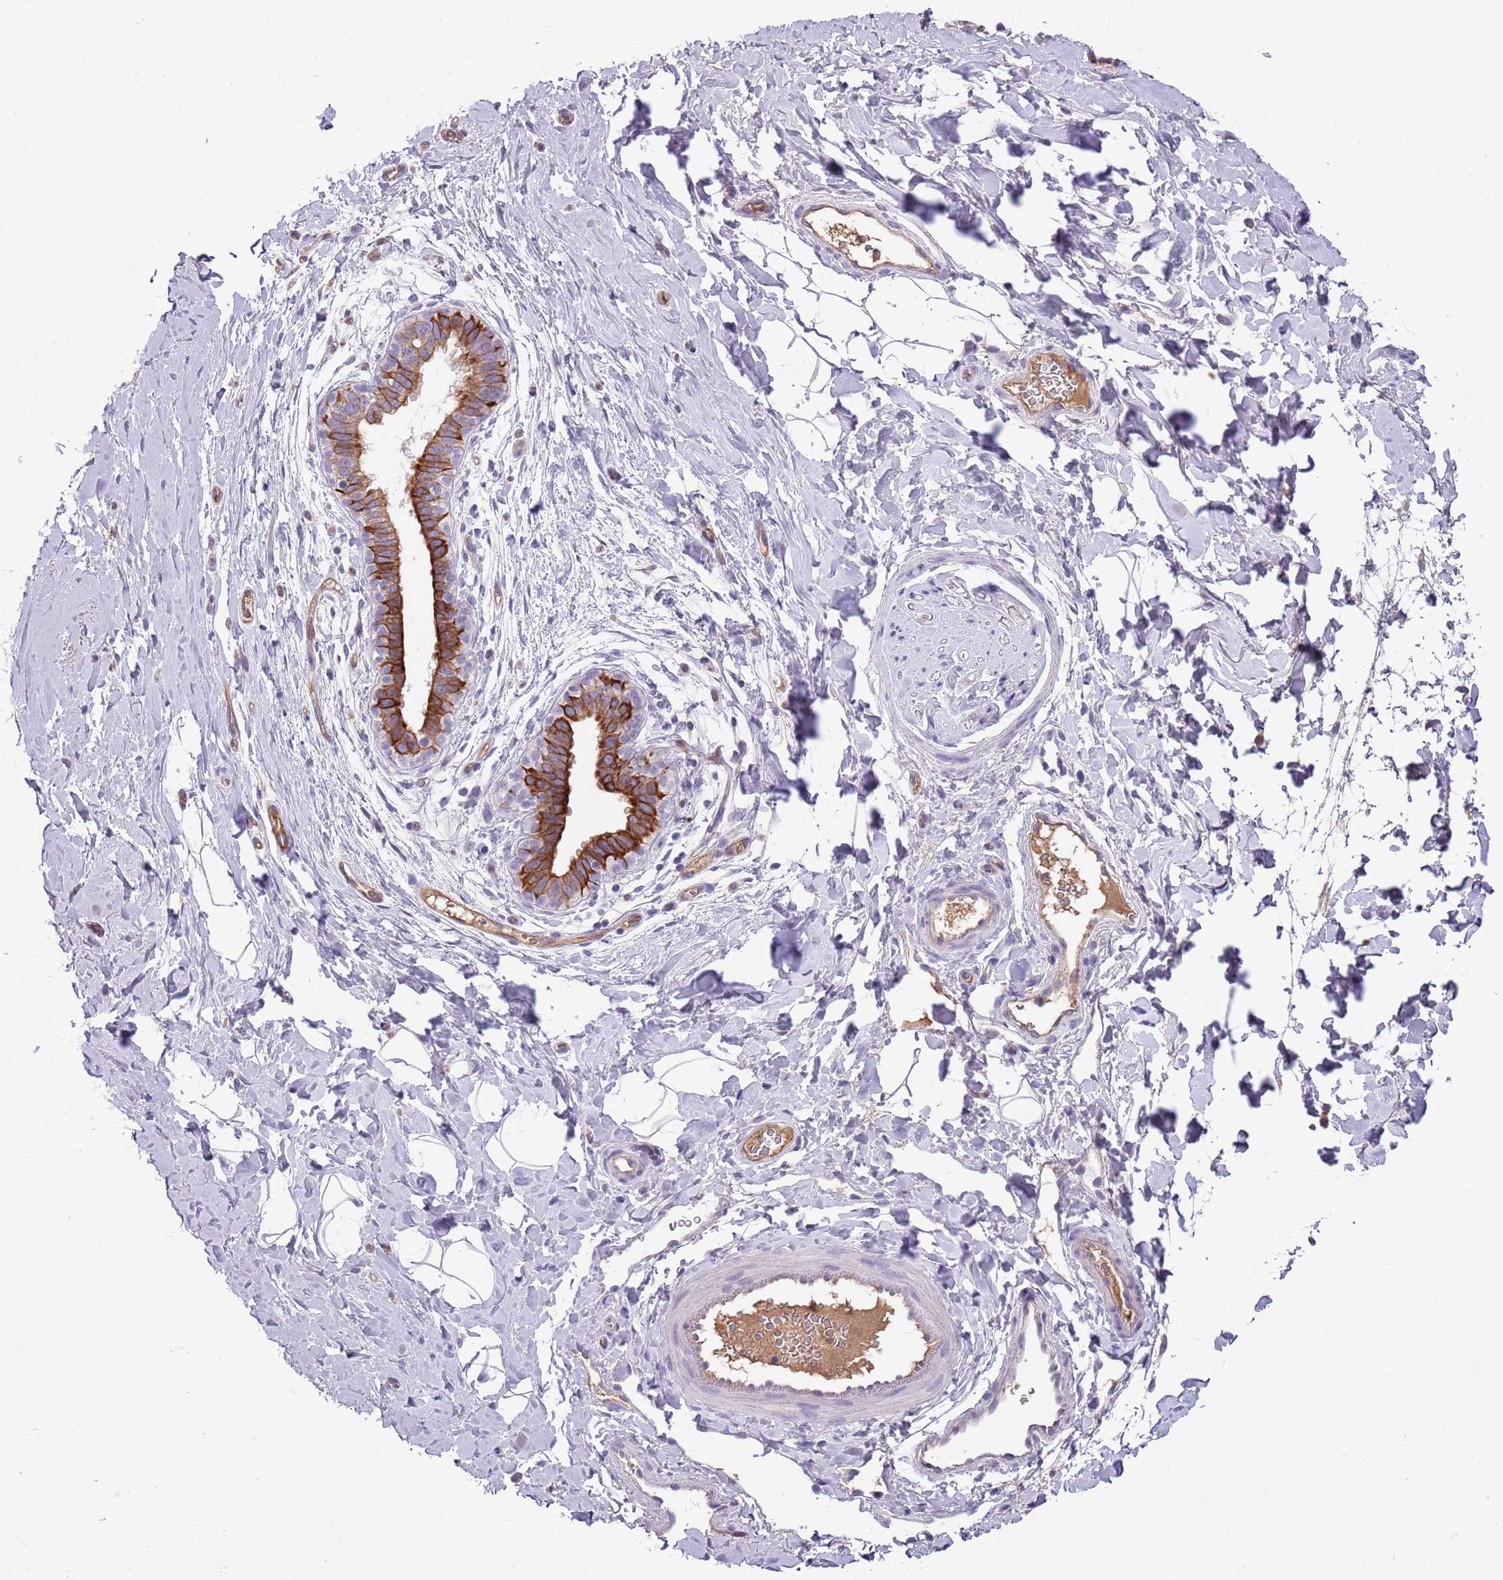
{"staining": {"intensity": "weak", "quantity": ">75%", "location": "cytoplasmic/membranous"}, "tissue": "adipose tissue", "cell_type": "Adipocytes", "image_type": "normal", "snomed": [{"axis": "morphology", "description": "Normal tissue, NOS"}, {"axis": "topography", "description": "Breast"}], "caption": "High-magnification brightfield microscopy of normal adipose tissue stained with DAB (3,3'-diaminobenzidine) (brown) and counterstained with hematoxylin (blue). adipocytes exhibit weak cytoplasmic/membranous expression is seen in approximately>75% of cells.", "gene": "HES3", "patient": {"sex": "female", "age": 26}}